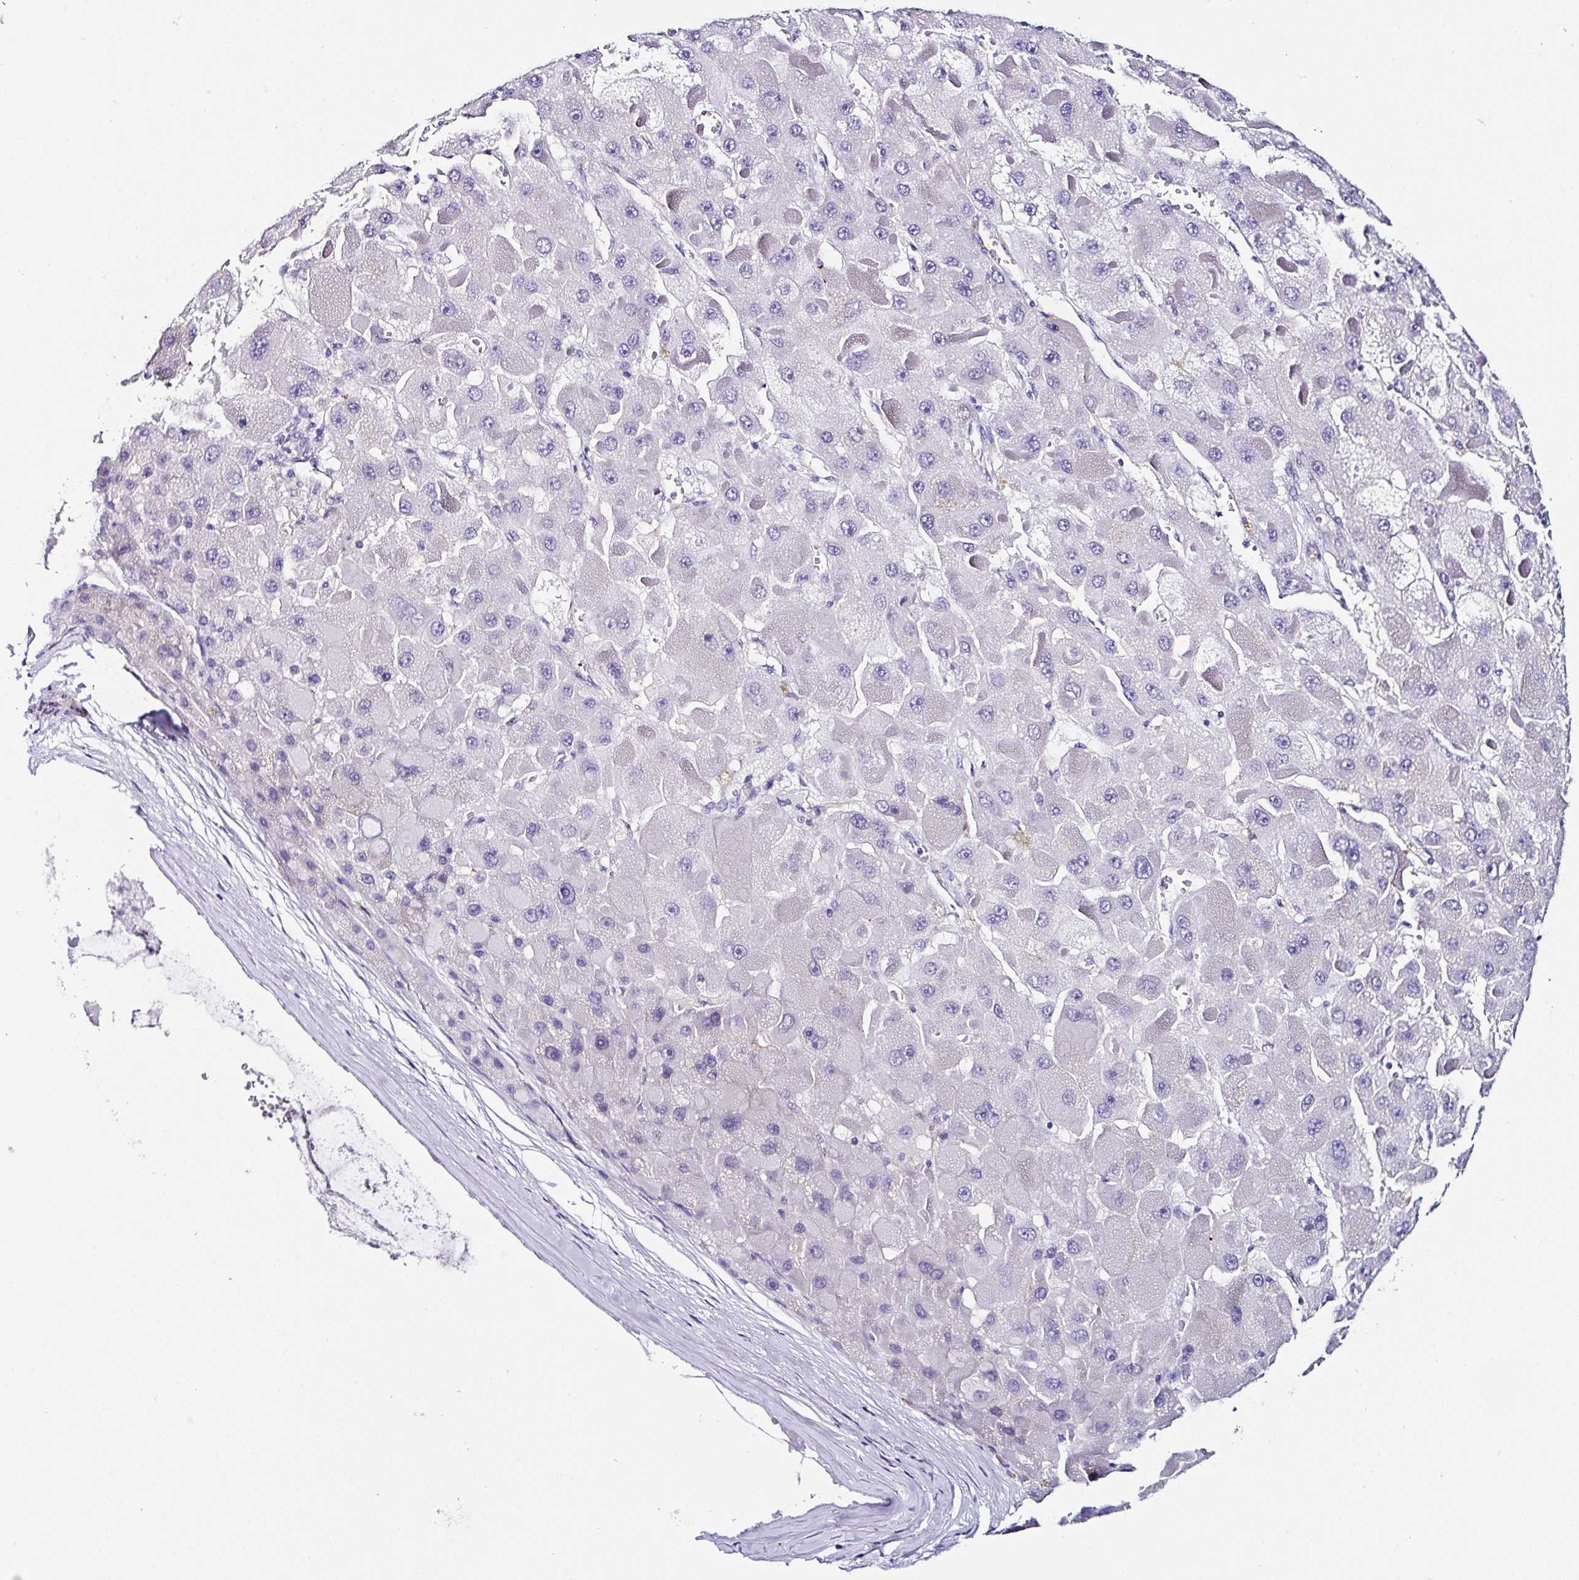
{"staining": {"intensity": "negative", "quantity": "none", "location": "none"}, "tissue": "liver cancer", "cell_type": "Tumor cells", "image_type": "cancer", "snomed": [{"axis": "morphology", "description": "Carcinoma, Hepatocellular, NOS"}, {"axis": "topography", "description": "Liver"}], "caption": "Tumor cells show no significant protein staining in liver cancer (hepatocellular carcinoma).", "gene": "TMPRSS11E", "patient": {"sex": "female", "age": 73}}